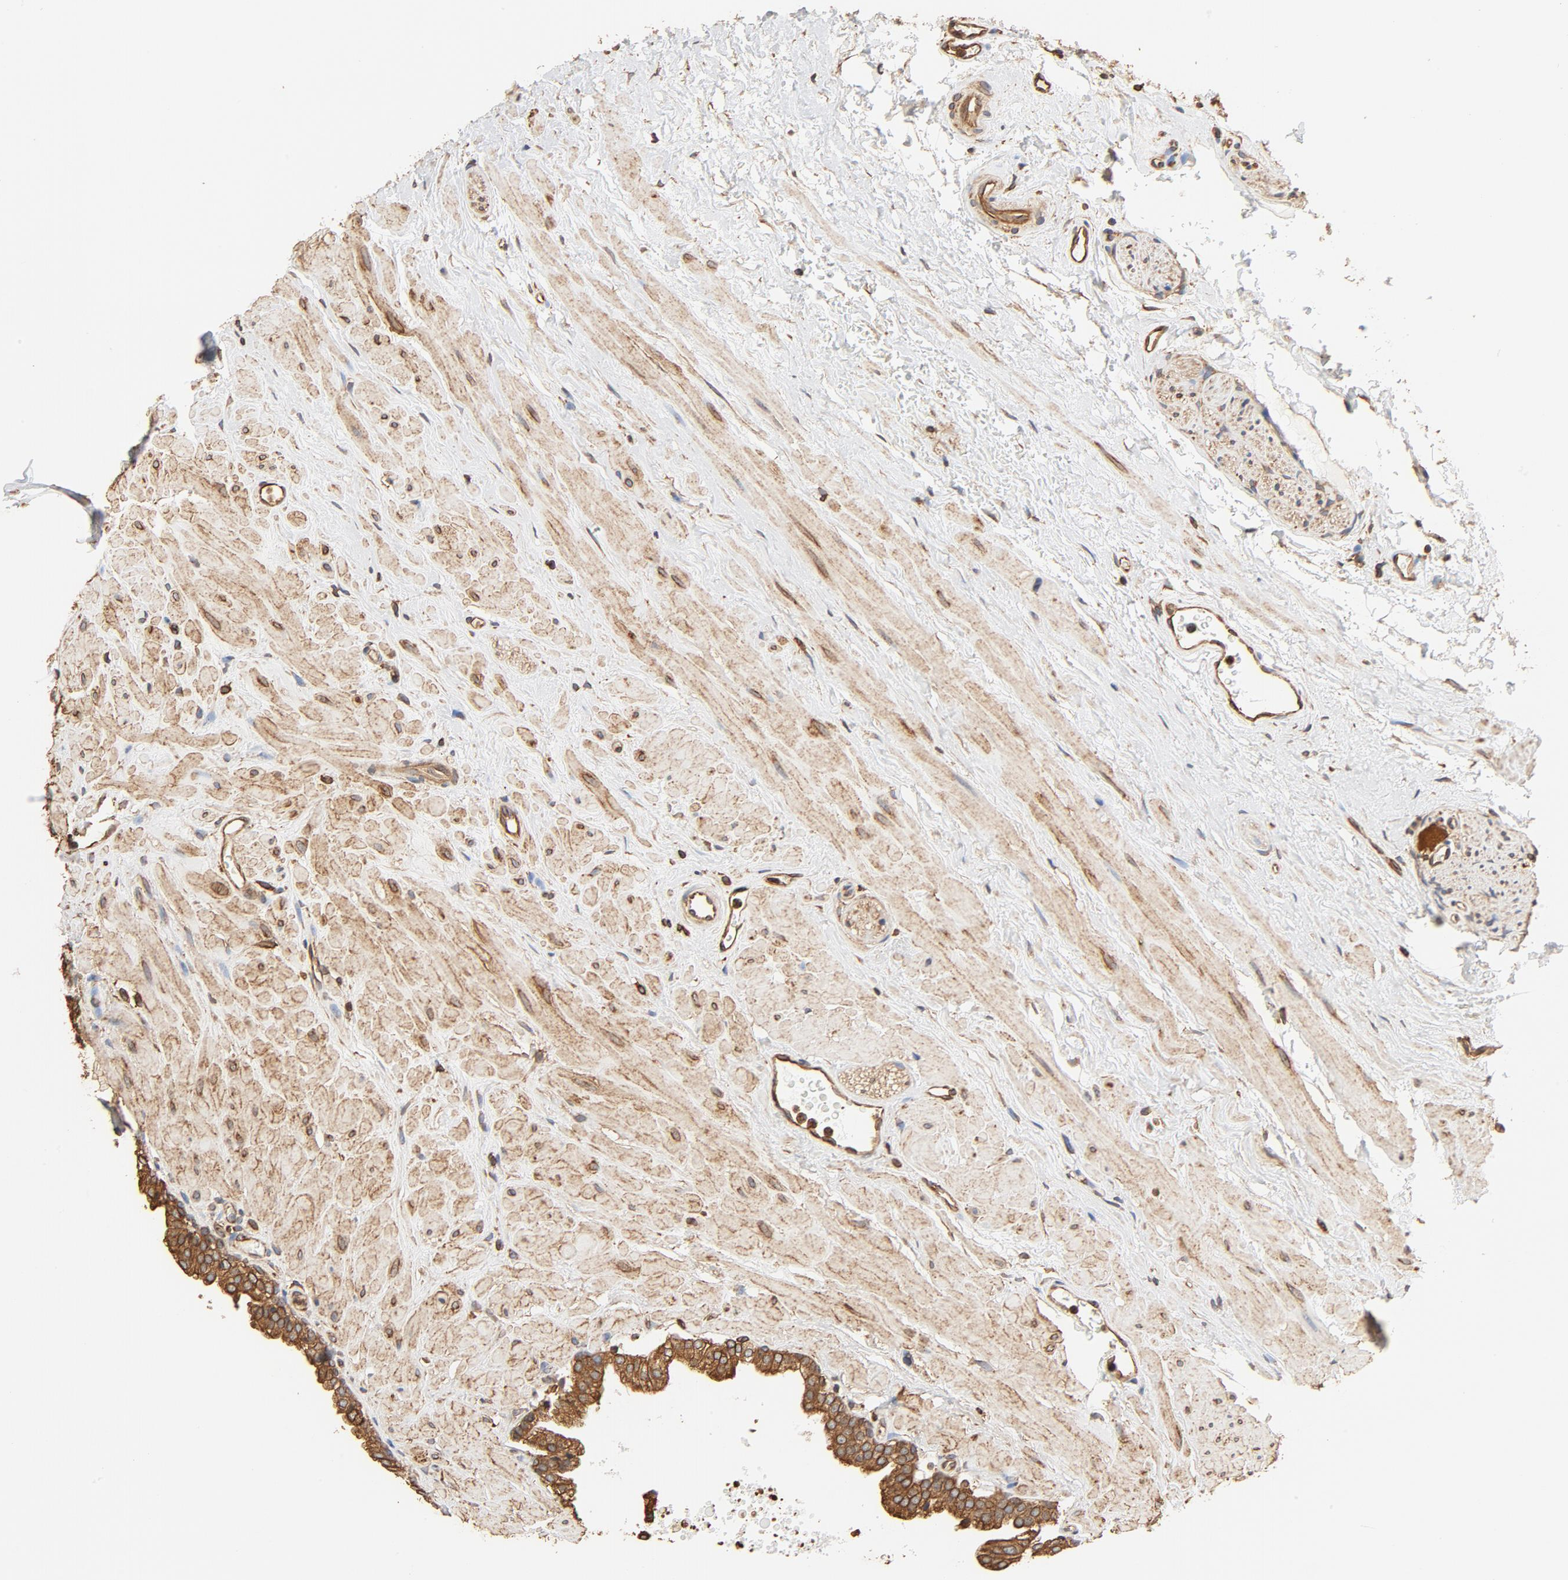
{"staining": {"intensity": "strong", "quantity": ">75%", "location": "cytoplasmic/membranous"}, "tissue": "prostate", "cell_type": "Glandular cells", "image_type": "normal", "snomed": [{"axis": "morphology", "description": "Normal tissue, NOS"}, {"axis": "topography", "description": "Prostate"}], "caption": "Protein expression analysis of normal human prostate reveals strong cytoplasmic/membranous positivity in about >75% of glandular cells.", "gene": "BCAP31", "patient": {"sex": "male", "age": 60}}